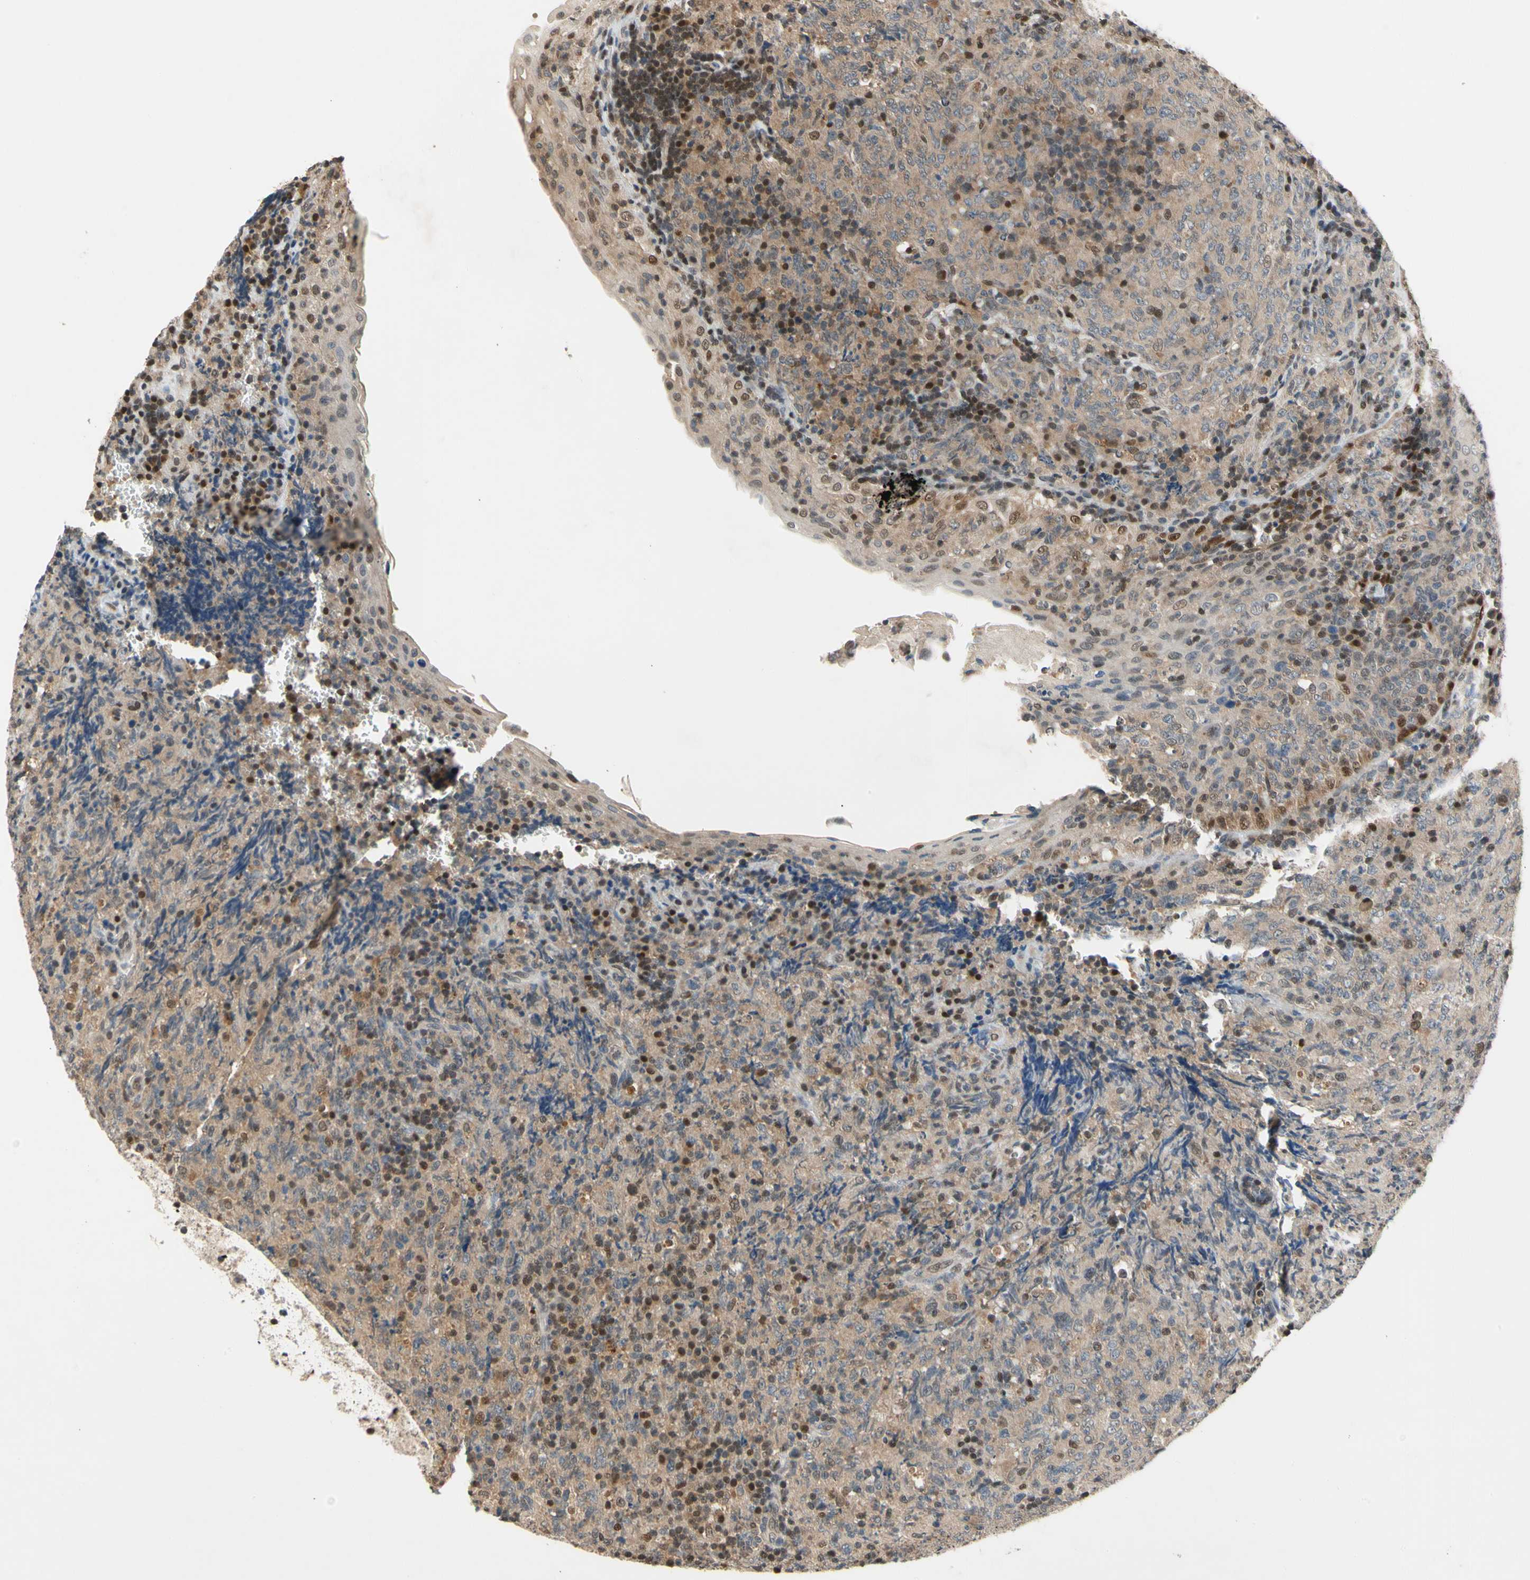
{"staining": {"intensity": "moderate", "quantity": ">75%", "location": "nuclear"}, "tissue": "lymphoma", "cell_type": "Tumor cells", "image_type": "cancer", "snomed": [{"axis": "morphology", "description": "Malignant lymphoma, non-Hodgkin's type, High grade"}, {"axis": "topography", "description": "Tonsil"}], "caption": "IHC photomicrograph of neoplastic tissue: lymphoma stained using immunohistochemistry exhibits medium levels of moderate protein expression localized specifically in the nuclear of tumor cells, appearing as a nuclear brown color.", "gene": "GSR", "patient": {"sex": "female", "age": 36}}